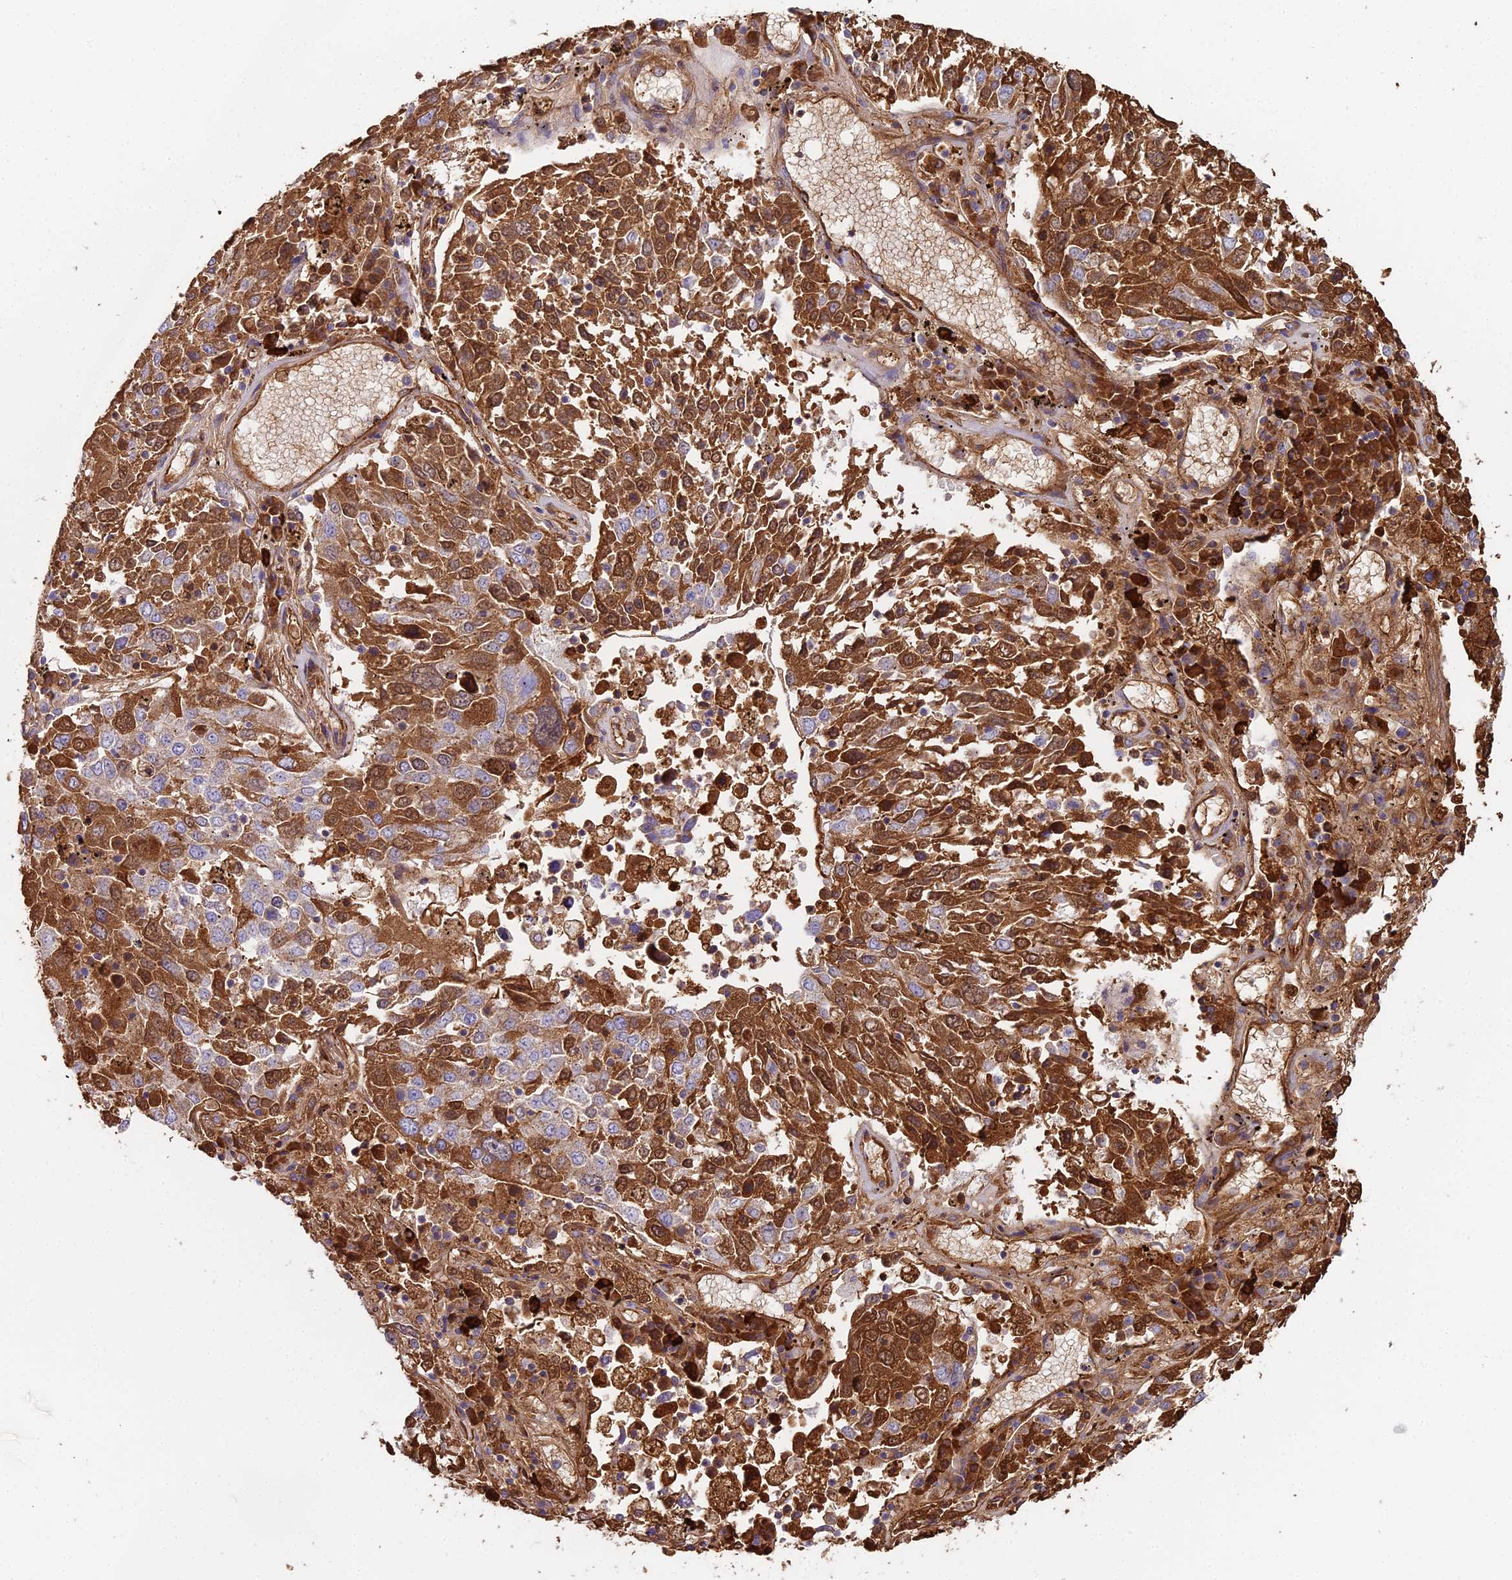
{"staining": {"intensity": "strong", "quantity": ">75%", "location": "cytoplasmic/membranous"}, "tissue": "lung cancer", "cell_type": "Tumor cells", "image_type": "cancer", "snomed": [{"axis": "morphology", "description": "Squamous cell carcinoma, NOS"}, {"axis": "topography", "description": "Lung"}], "caption": "Immunohistochemistry (DAB (3,3'-diaminobenzidine)) staining of human squamous cell carcinoma (lung) displays strong cytoplasmic/membranous protein positivity in about >75% of tumor cells. (IHC, brightfield microscopy, high magnification).", "gene": "BEX4", "patient": {"sex": "male", "age": 65}}